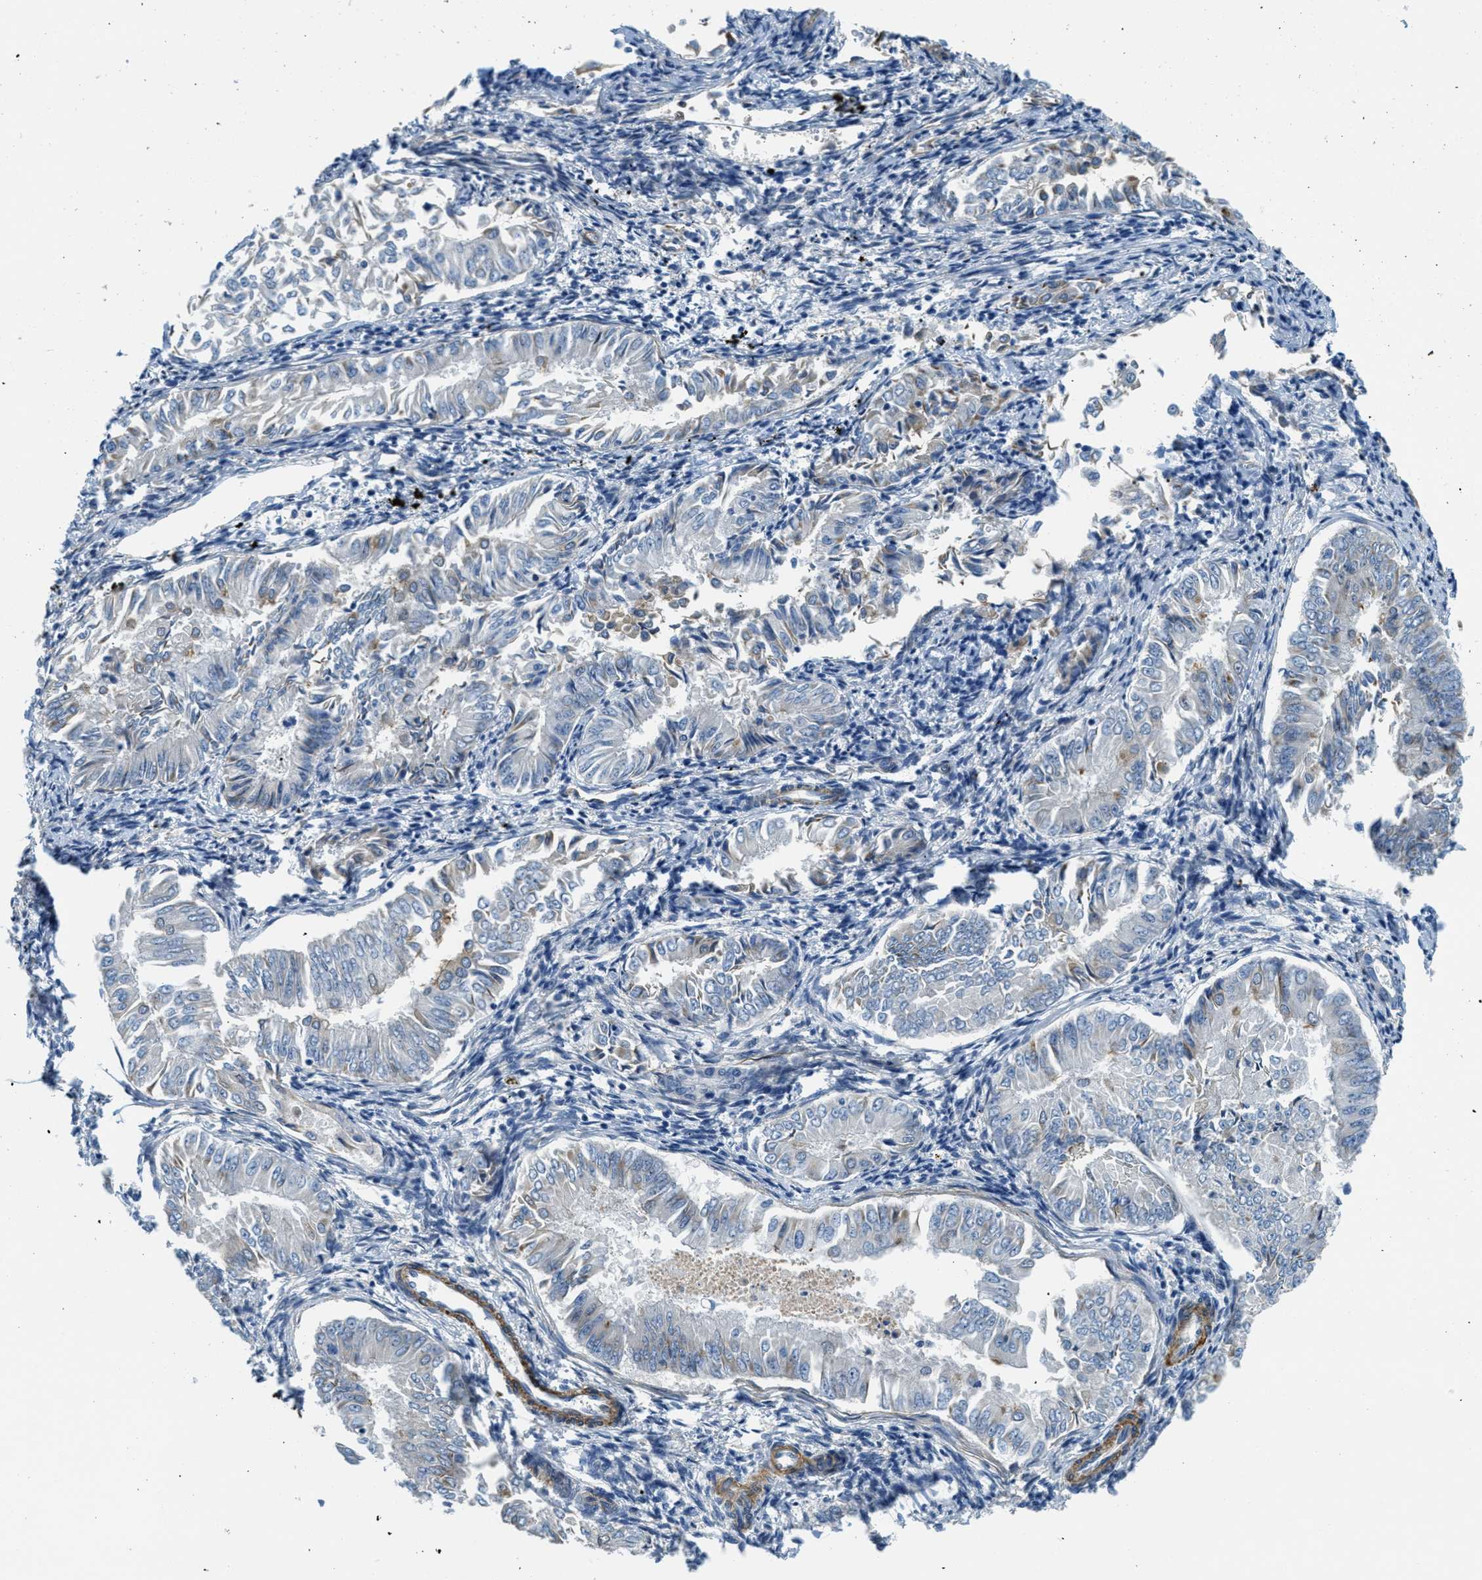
{"staining": {"intensity": "weak", "quantity": "<25%", "location": "cytoplasmic/membranous"}, "tissue": "endometrial cancer", "cell_type": "Tumor cells", "image_type": "cancer", "snomed": [{"axis": "morphology", "description": "Adenocarcinoma, NOS"}, {"axis": "topography", "description": "Endometrium"}], "caption": "The micrograph demonstrates no staining of tumor cells in adenocarcinoma (endometrial). Brightfield microscopy of IHC stained with DAB (brown) and hematoxylin (blue), captured at high magnification.", "gene": "CFAP36", "patient": {"sex": "female", "age": 53}}